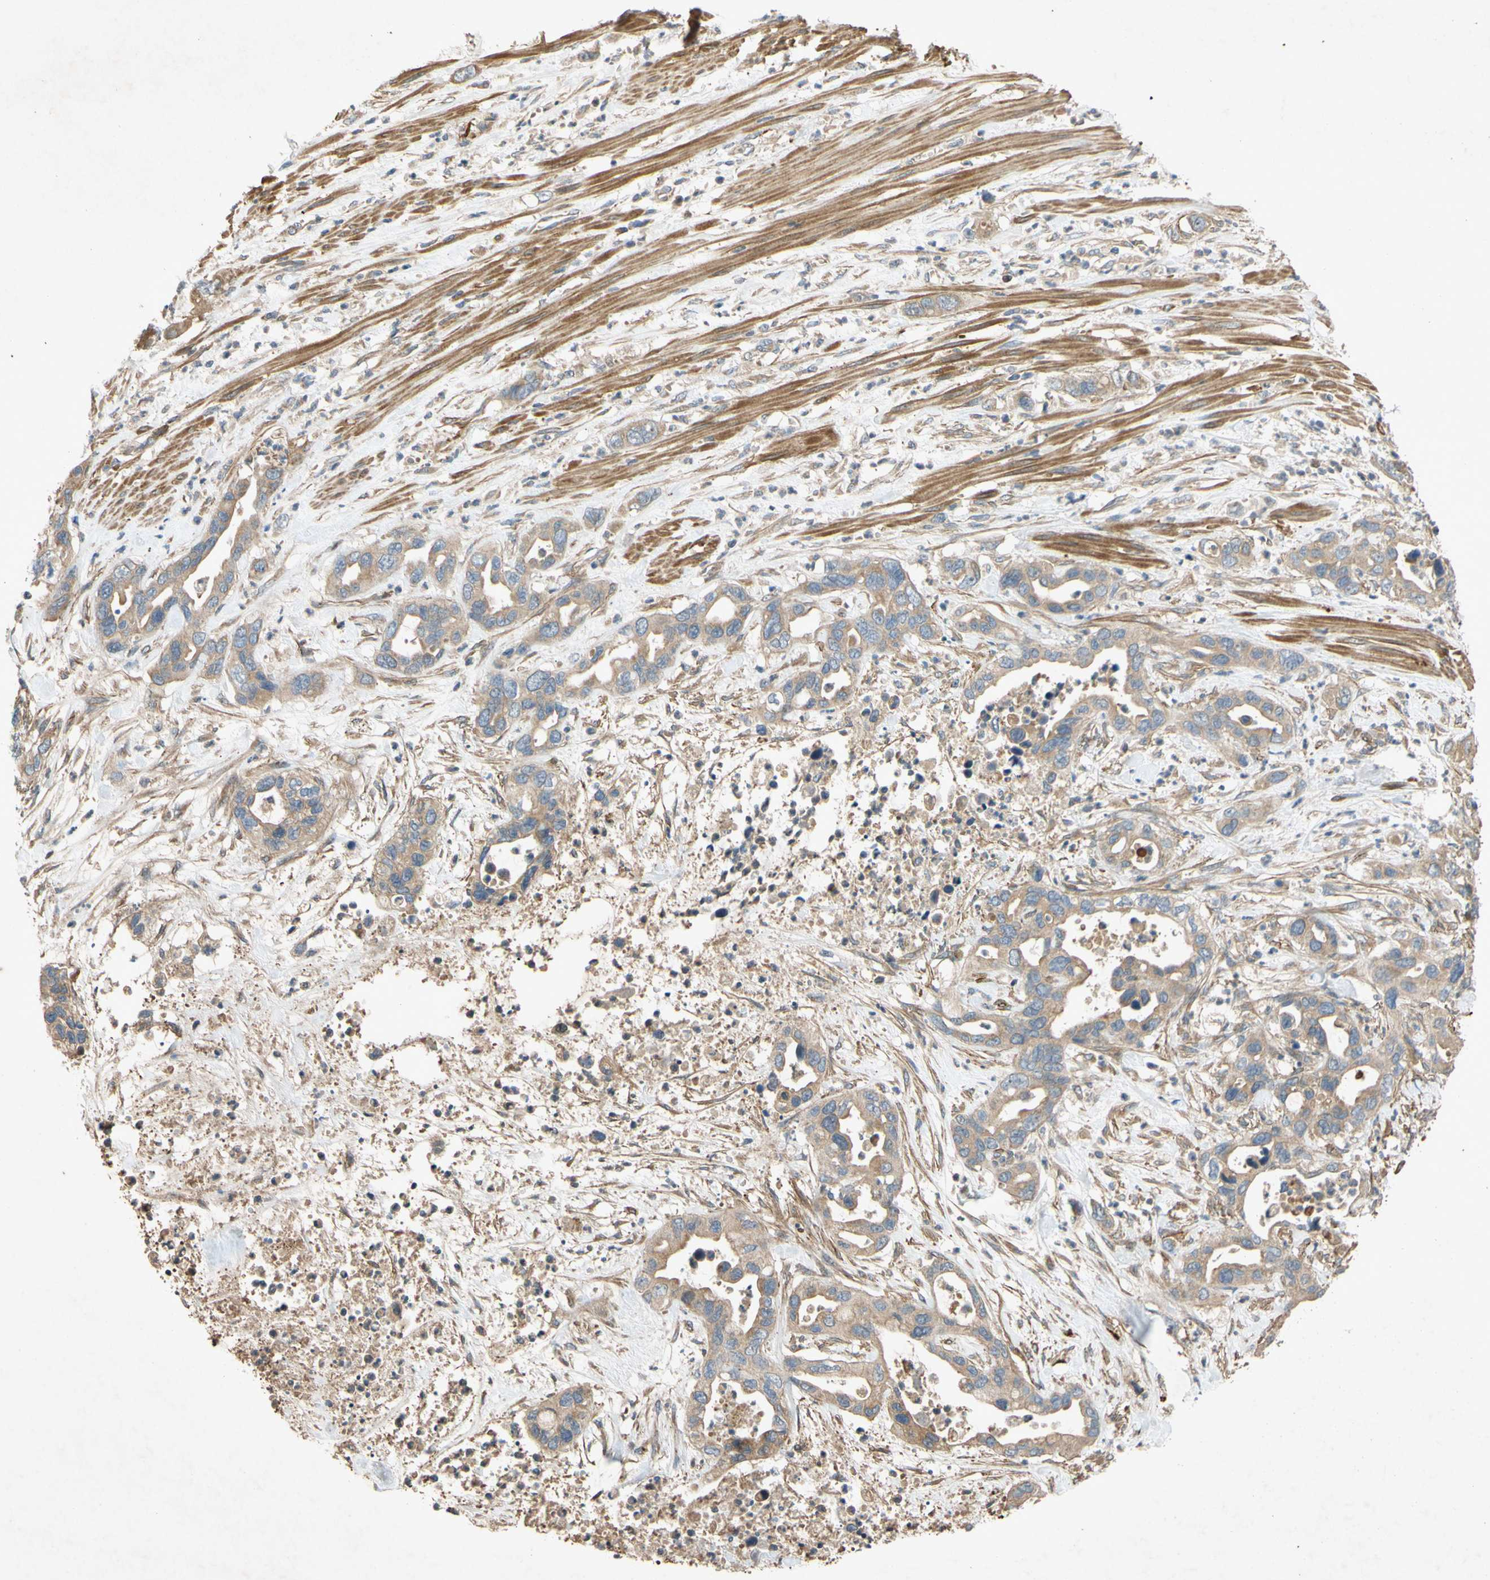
{"staining": {"intensity": "weak", "quantity": ">75%", "location": "cytoplasmic/membranous"}, "tissue": "pancreatic cancer", "cell_type": "Tumor cells", "image_type": "cancer", "snomed": [{"axis": "morphology", "description": "Adenocarcinoma, NOS"}, {"axis": "topography", "description": "Pancreas"}], "caption": "Brown immunohistochemical staining in human pancreatic cancer (adenocarcinoma) exhibits weak cytoplasmic/membranous expression in approximately >75% of tumor cells.", "gene": "PARD6A", "patient": {"sex": "female", "age": 71}}